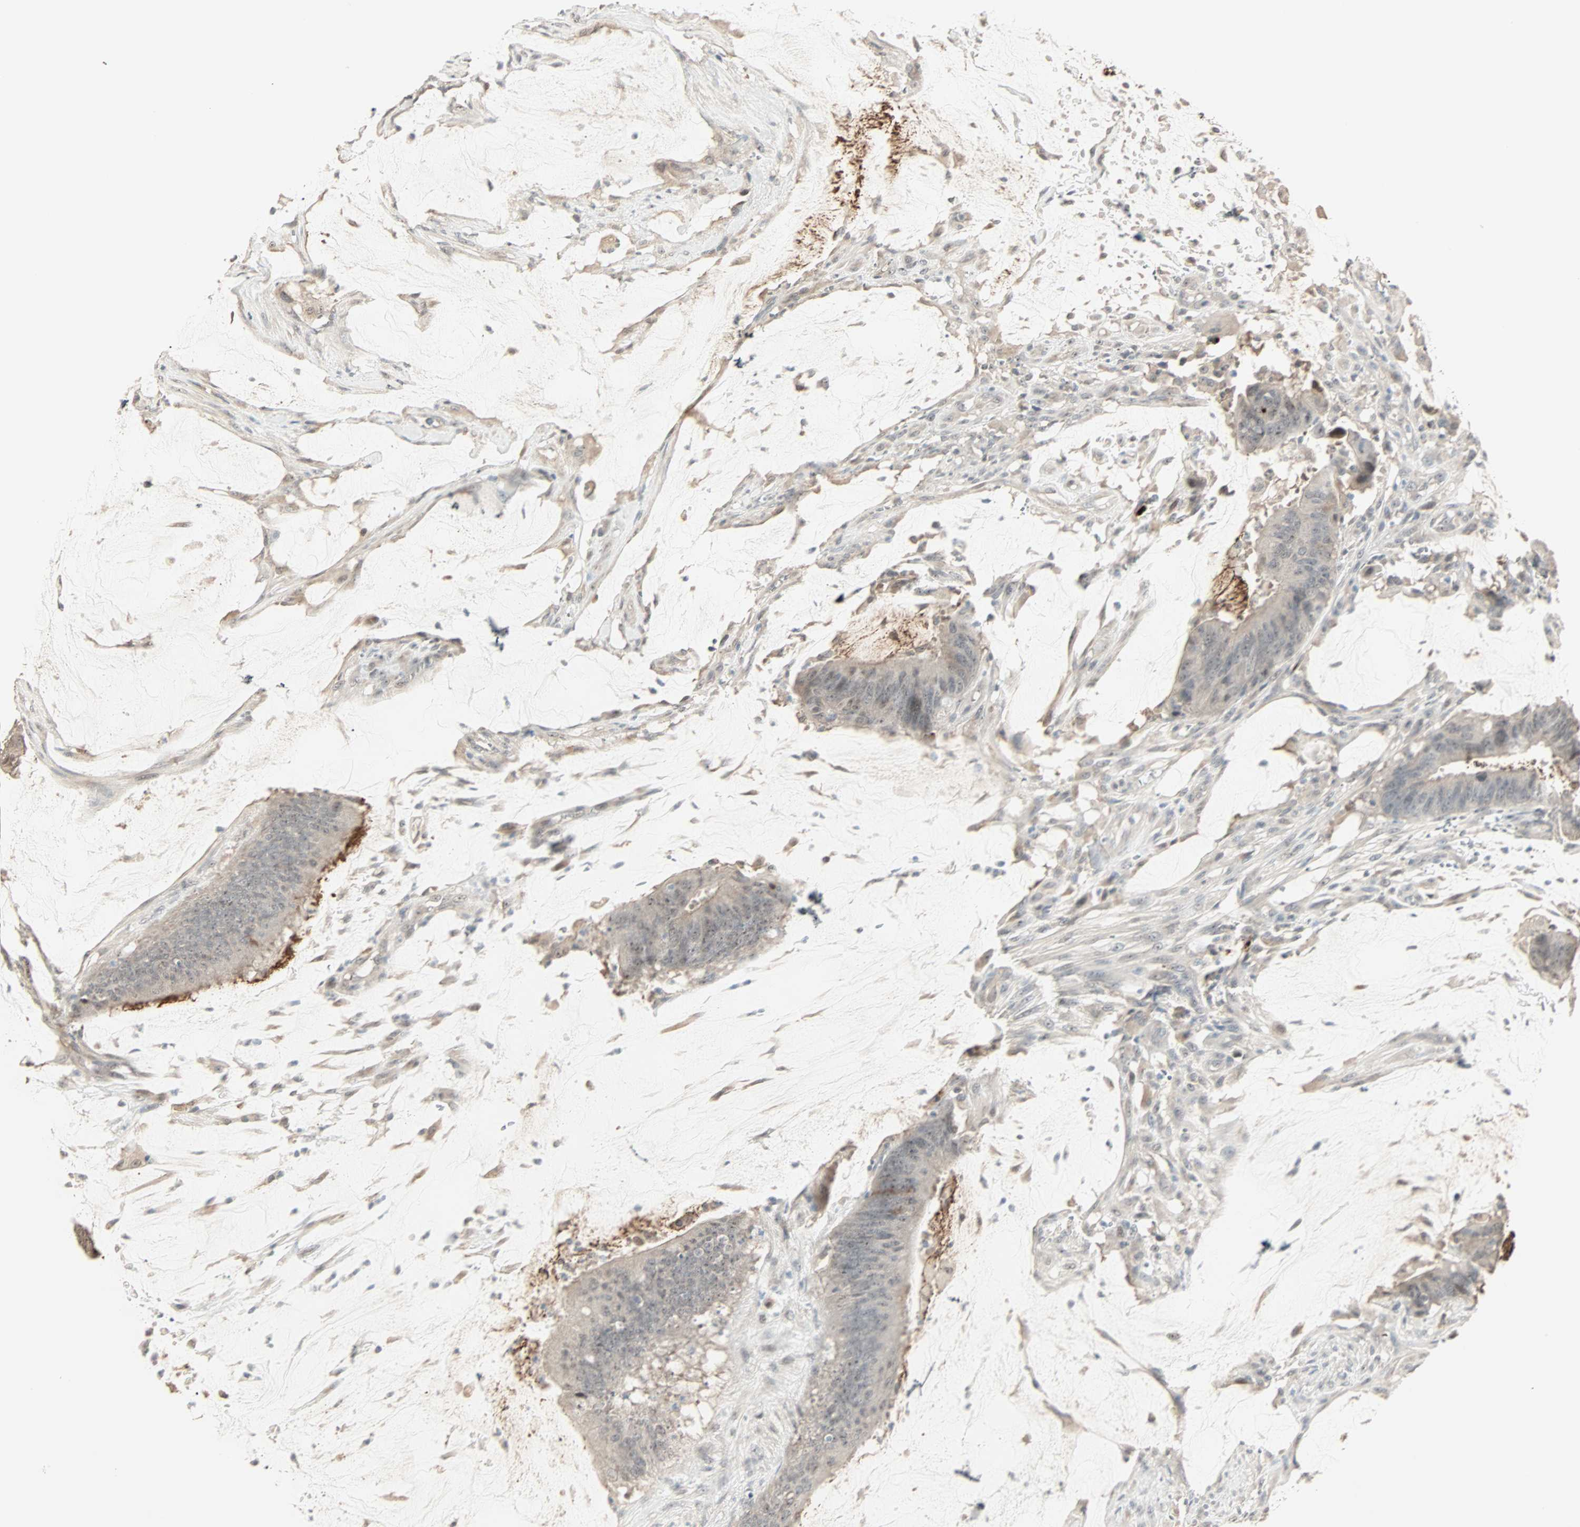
{"staining": {"intensity": "weak", "quantity": ">75%", "location": "cytoplasmic/membranous,nuclear"}, "tissue": "colorectal cancer", "cell_type": "Tumor cells", "image_type": "cancer", "snomed": [{"axis": "morphology", "description": "Adenocarcinoma, NOS"}, {"axis": "topography", "description": "Rectum"}], "caption": "Weak cytoplasmic/membranous and nuclear protein positivity is seen in about >75% of tumor cells in colorectal adenocarcinoma. (brown staining indicates protein expression, while blue staining denotes nuclei).", "gene": "KDM4A", "patient": {"sex": "female", "age": 66}}